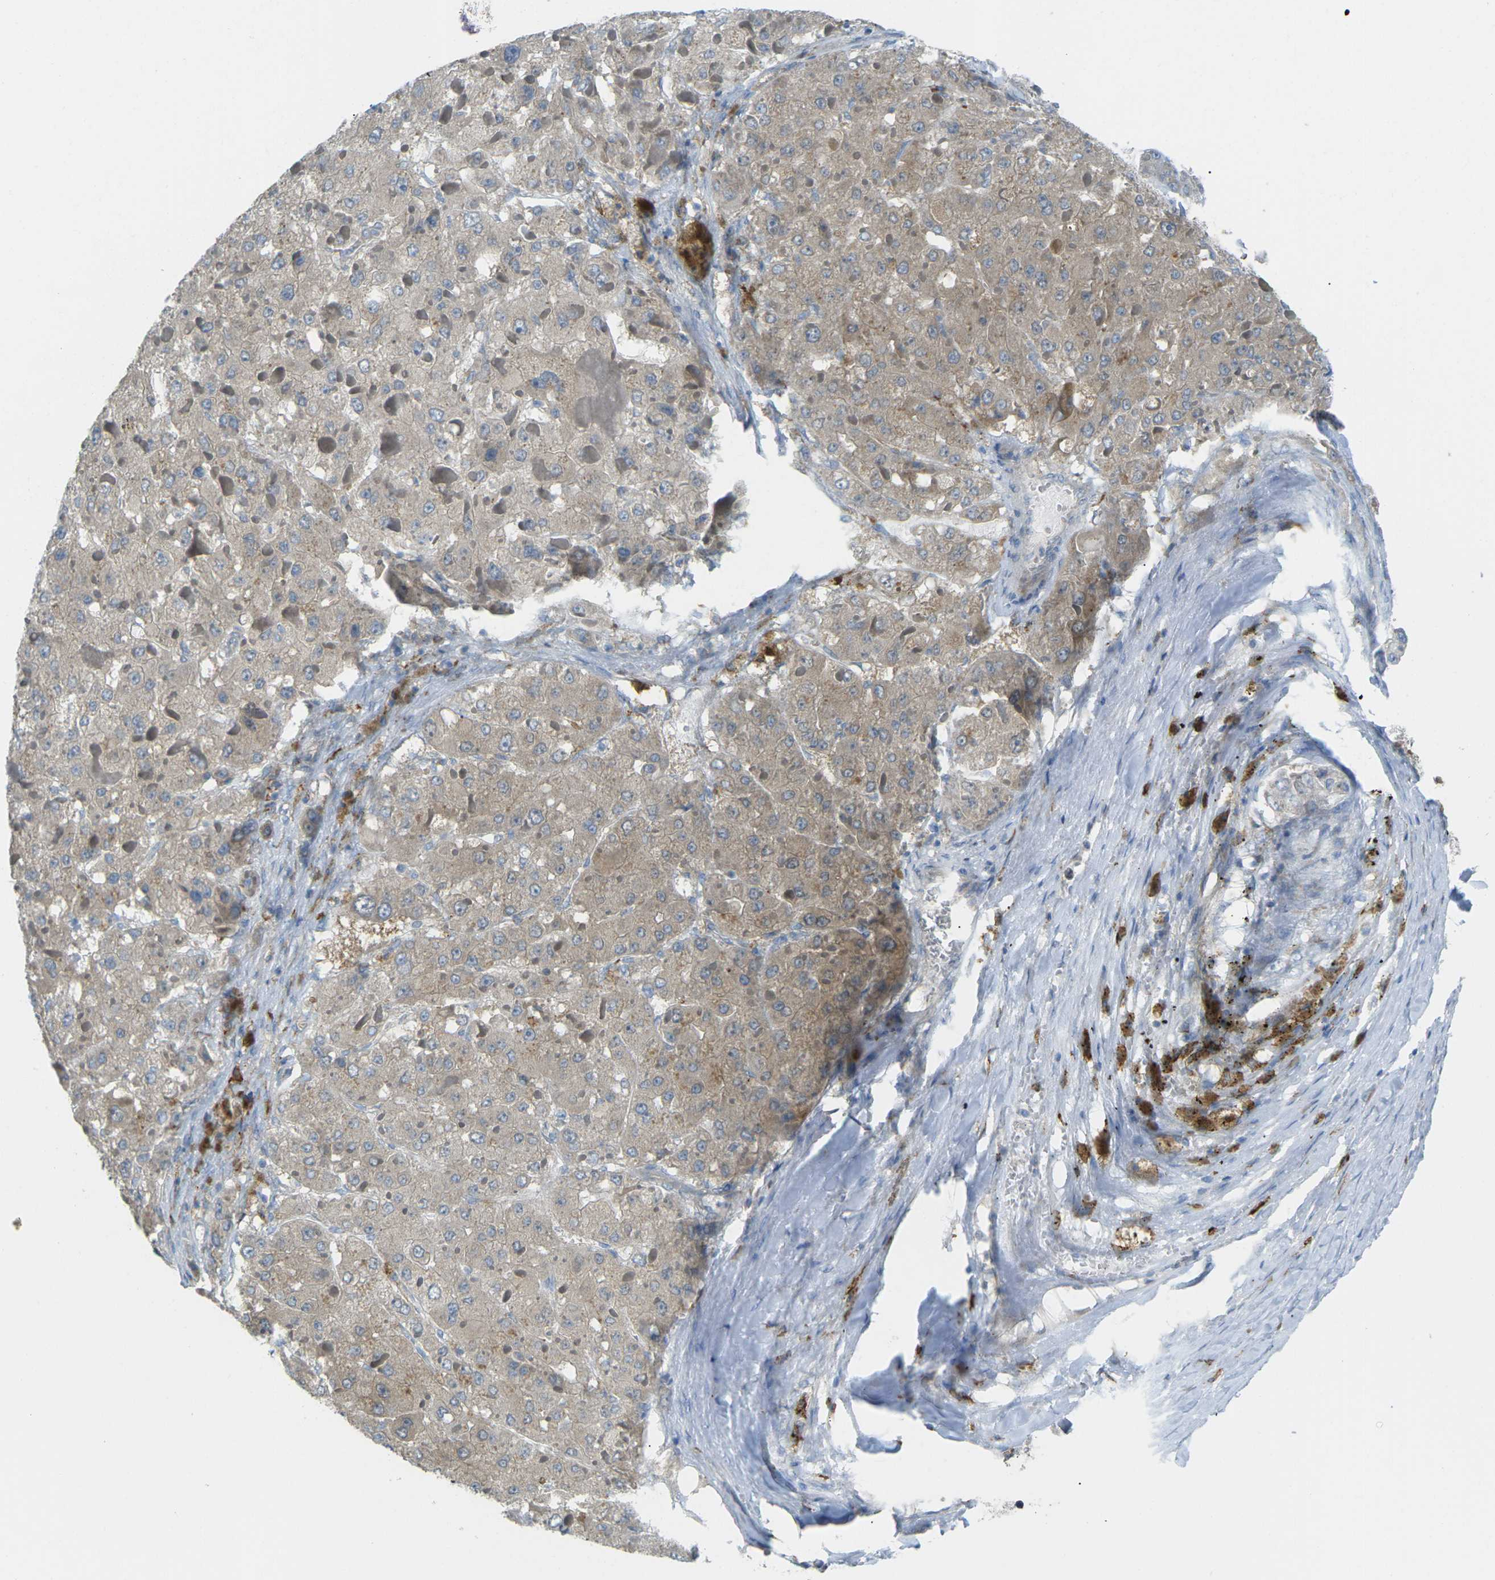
{"staining": {"intensity": "weak", "quantity": ">75%", "location": "cytoplasmic/membranous"}, "tissue": "liver cancer", "cell_type": "Tumor cells", "image_type": "cancer", "snomed": [{"axis": "morphology", "description": "Carcinoma, Hepatocellular, NOS"}, {"axis": "topography", "description": "Liver"}], "caption": "Immunohistochemistry staining of hepatocellular carcinoma (liver), which exhibits low levels of weak cytoplasmic/membranous expression in approximately >75% of tumor cells indicating weak cytoplasmic/membranous protein positivity. The staining was performed using DAB (brown) for protein detection and nuclei were counterstained in hematoxylin (blue).", "gene": "MYLK4", "patient": {"sex": "female", "age": 73}}